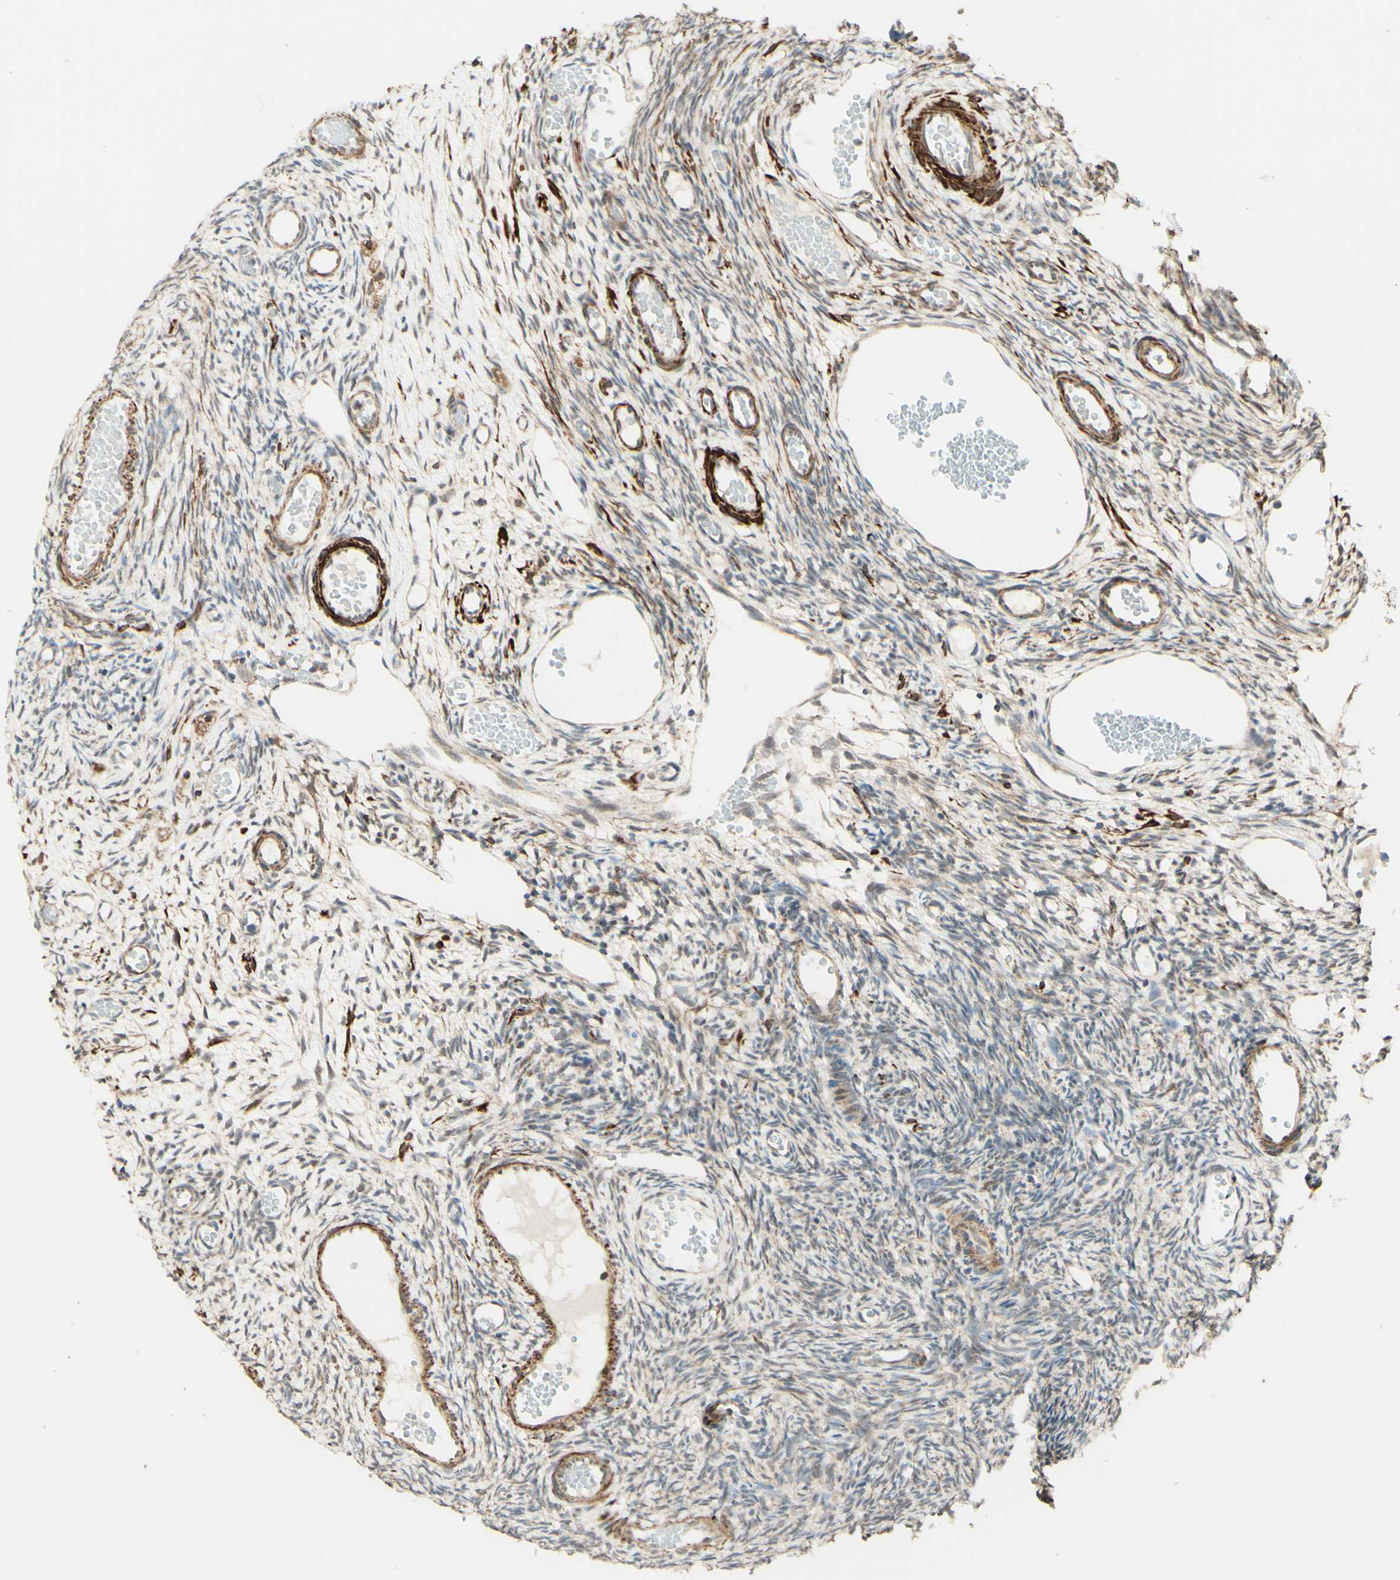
{"staining": {"intensity": "weak", "quantity": "25%-75%", "location": "cytoplasmic/membranous"}, "tissue": "ovary", "cell_type": "Ovarian stroma cells", "image_type": "normal", "snomed": [{"axis": "morphology", "description": "Normal tissue, NOS"}, {"axis": "topography", "description": "Ovary"}], "caption": "DAB (3,3'-diaminobenzidine) immunohistochemical staining of normal ovary displays weak cytoplasmic/membranous protein staining in approximately 25%-75% of ovarian stroma cells. Immunohistochemistry stains the protein of interest in brown and the nuclei are stained blue.", "gene": "DHRS3", "patient": {"sex": "female", "age": 35}}